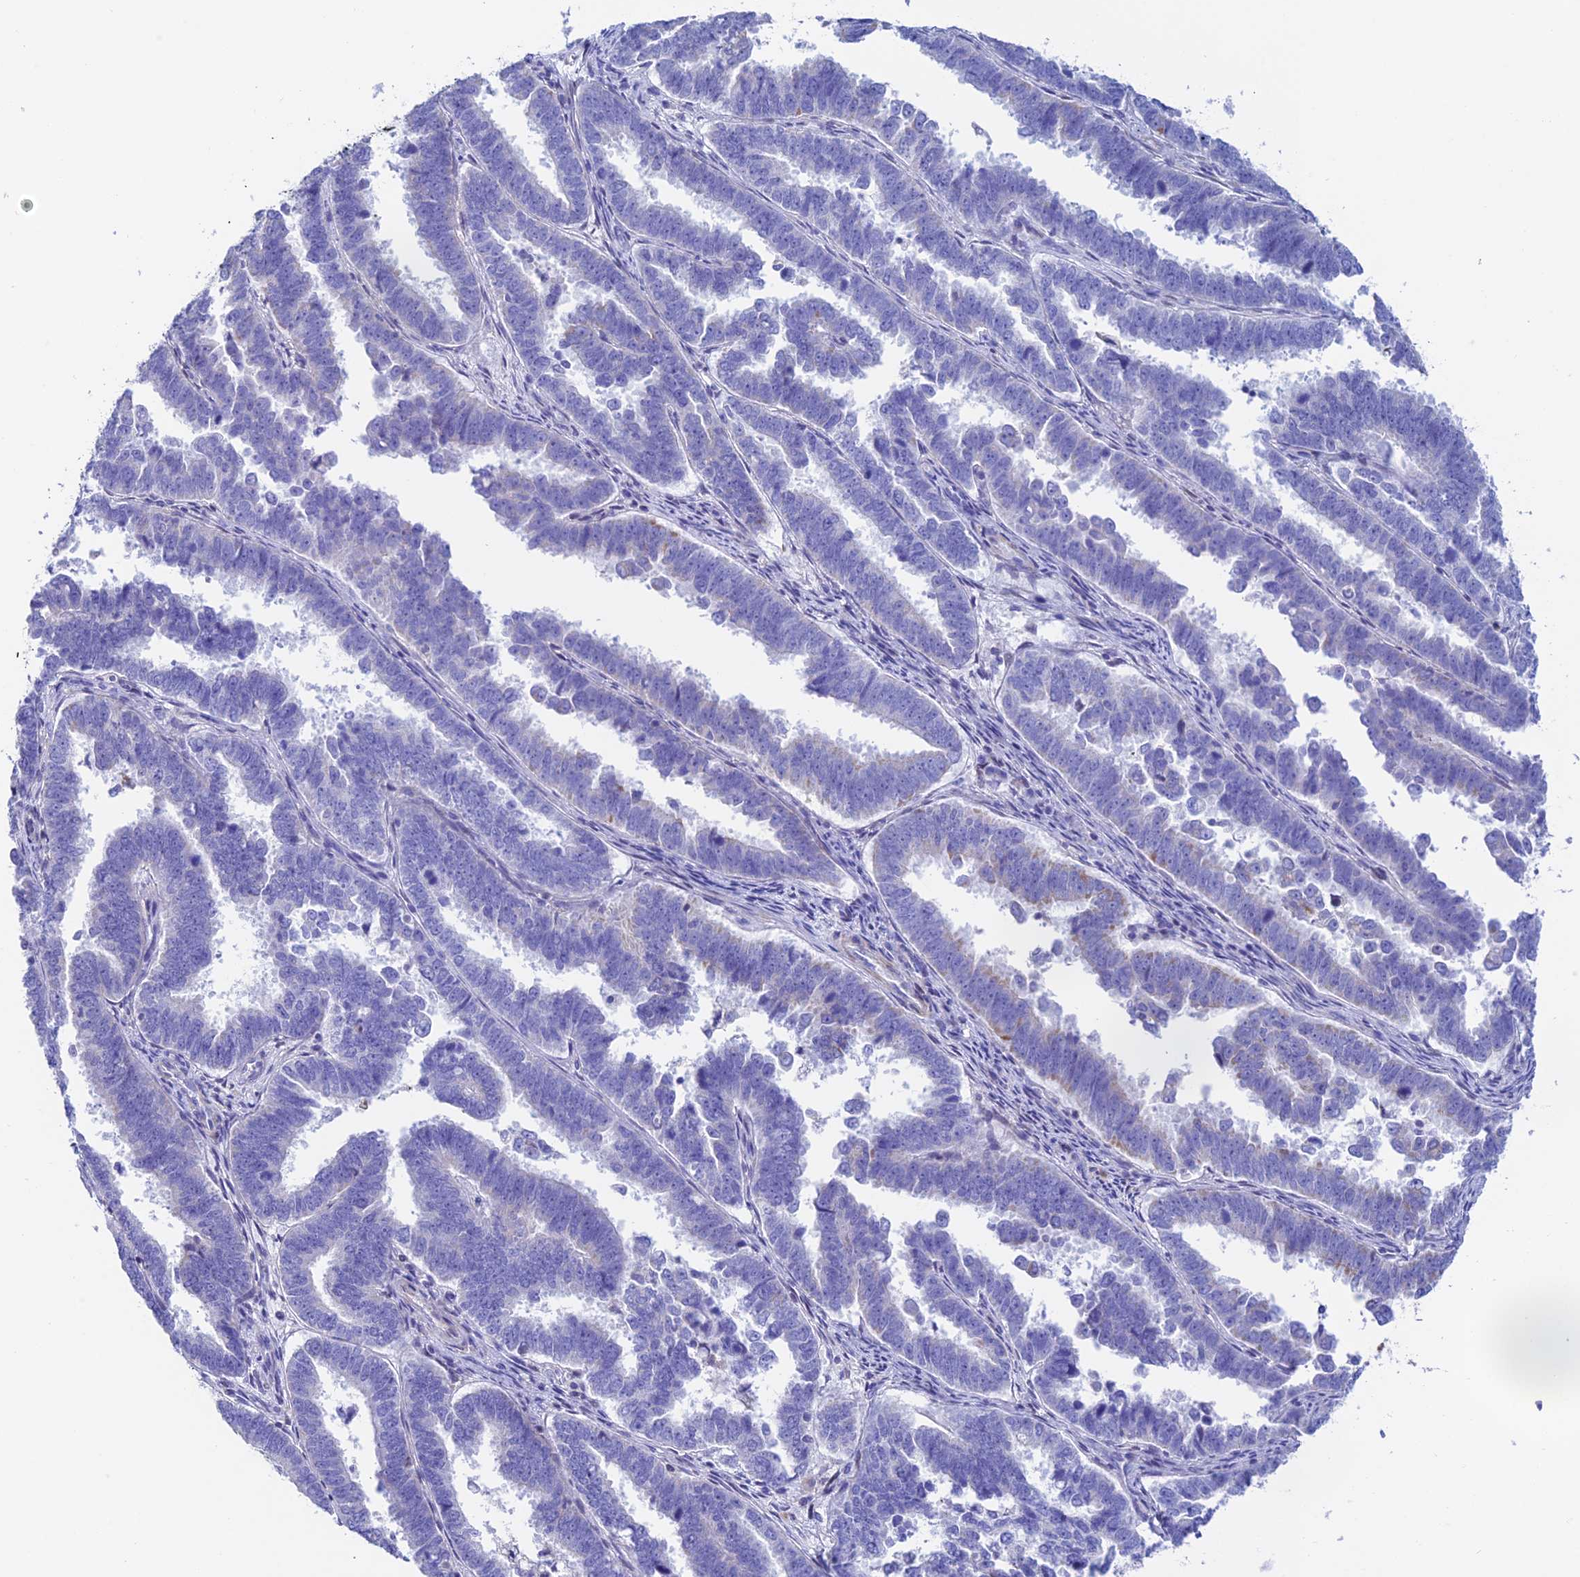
{"staining": {"intensity": "negative", "quantity": "none", "location": "none"}, "tissue": "endometrial cancer", "cell_type": "Tumor cells", "image_type": "cancer", "snomed": [{"axis": "morphology", "description": "Adenocarcinoma, NOS"}, {"axis": "topography", "description": "Endometrium"}], "caption": "IHC of endometrial cancer (adenocarcinoma) displays no expression in tumor cells. (DAB (3,3'-diaminobenzidine) immunohistochemistry (IHC), high magnification).", "gene": "PRIM1", "patient": {"sex": "female", "age": 75}}